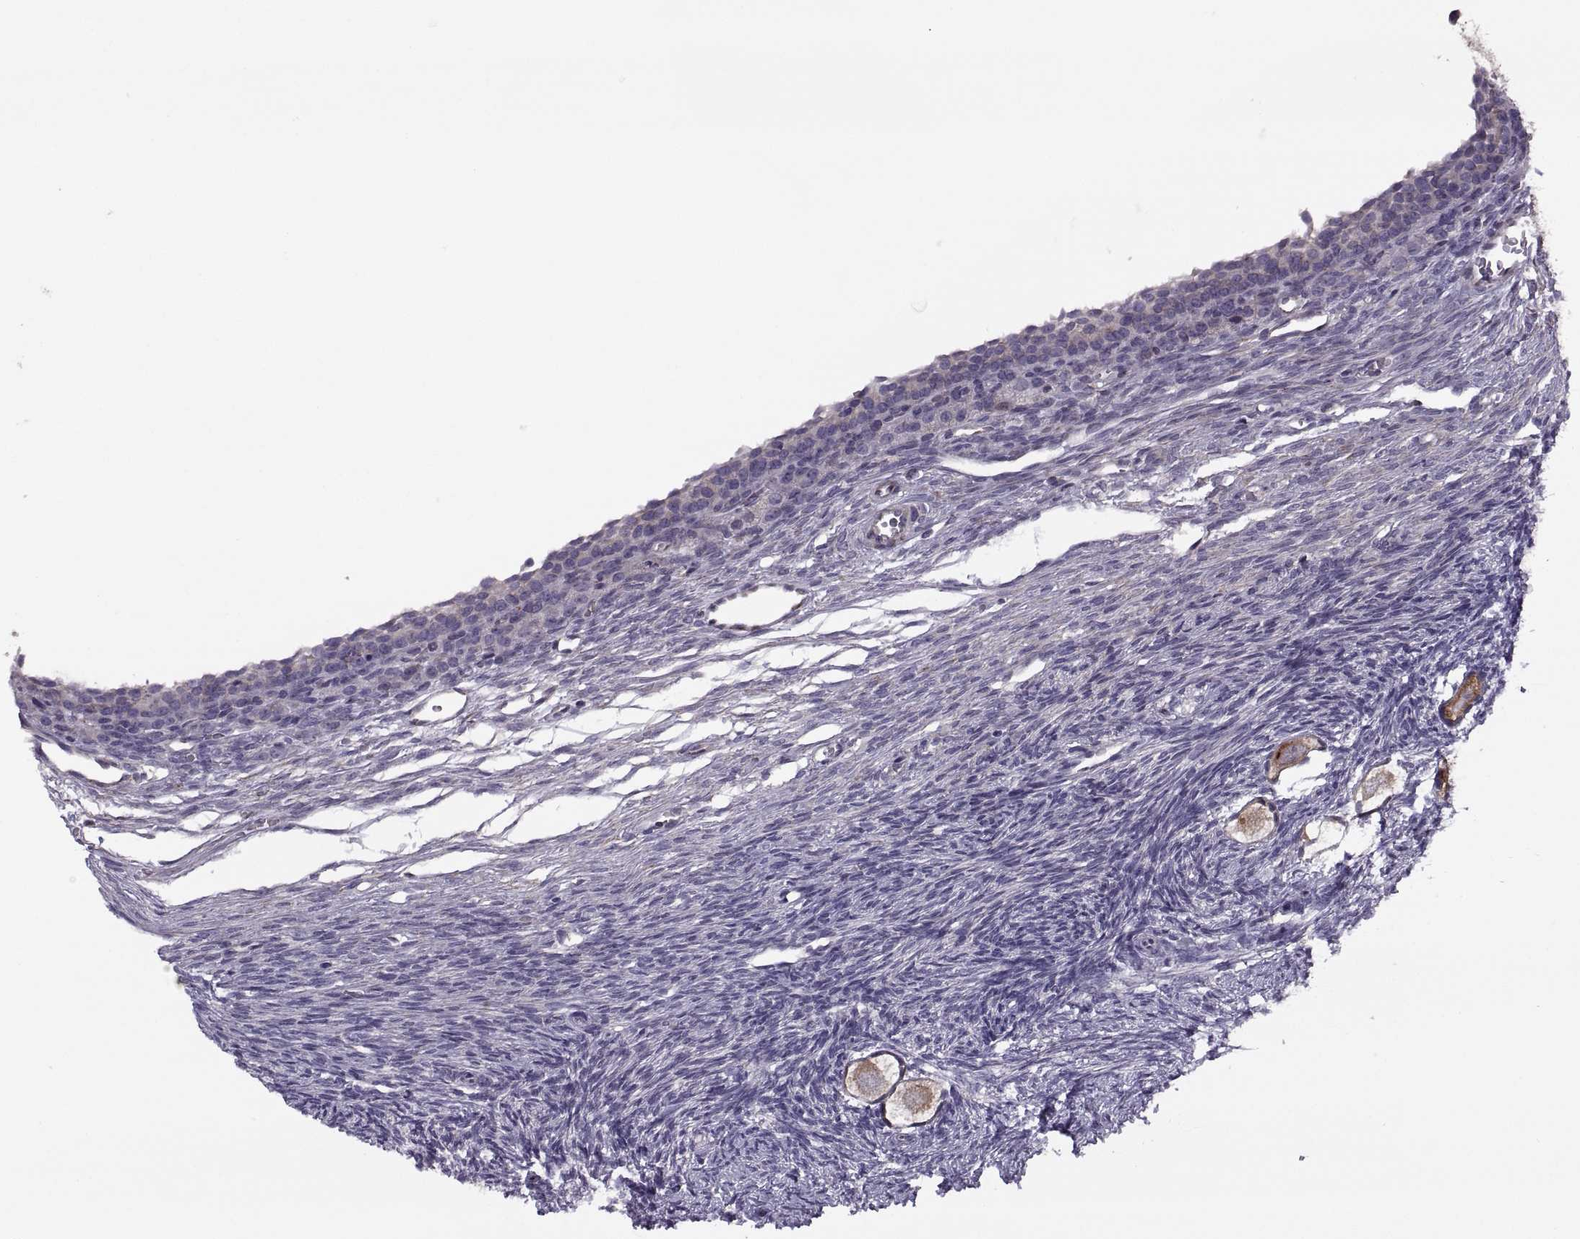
{"staining": {"intensity": "moderate", "quantity": "<25%", "location": "cytoplasmic/membranous"}, "tissue": "ovary", "cell_type": "Follicle cells", "image_type": "normal", "snomed": [{"axis": "morphology", "description": "Normal tissue, NOS"}, {"axis": "topography", "description": "Ovary"}], "caption": "An immunohistochemistry (IHC) micrograph of benign tissue is shown. Protein staining in brown shows moderate cytoplasmic/membranous positivity in ovary within follicle cells.", "gene": "LETM2", "patient": {"sex": "female", "age": 27}}